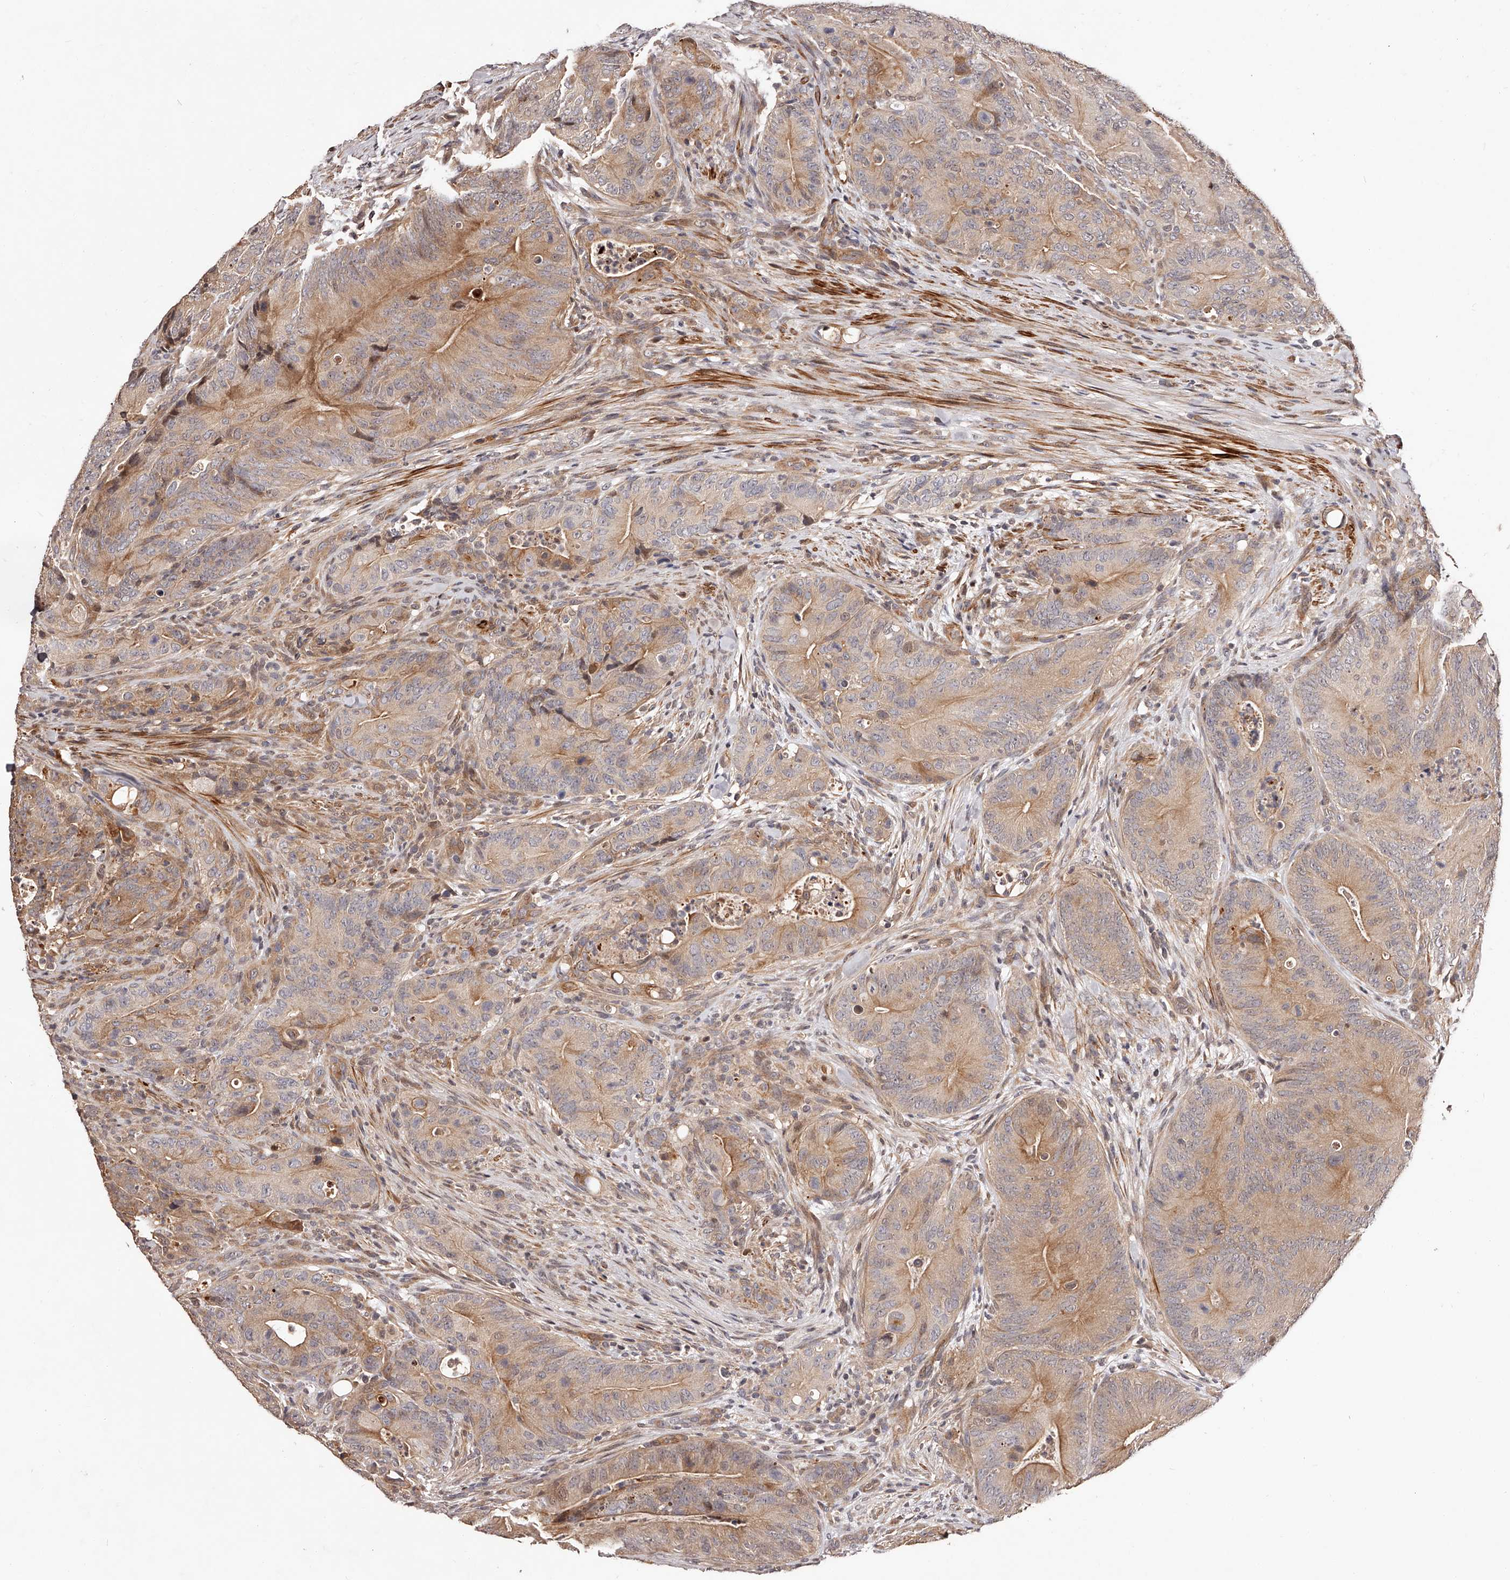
{"staining": {"intensity": "moderate", "quantity": "25%-75%", "location": "cytoplasmic/membranous"}, "tissue": "colorectal cancer", "cell_type": "Tumor cells", "image_type": "cancer", "snomed": [{"axis": "morphology", "description": "Normal tissue, NOS"}, {"axis": "topography", "description": "Colon"}], "caption": "Immunohistochemical staining of colorectal cancer demonstrates medium levels of moderate cytoplasmic/membranous expression in approximately 25%-75% of tumor cells. The protein of interest is stained brown, and the nuclei are stained in blue (DAB (3,3'-diaminobenzidine) IHC with brightfield microscopy, high magnification).", "gene": "CUL7", "patient": {"sex": "female", "age": 82}}